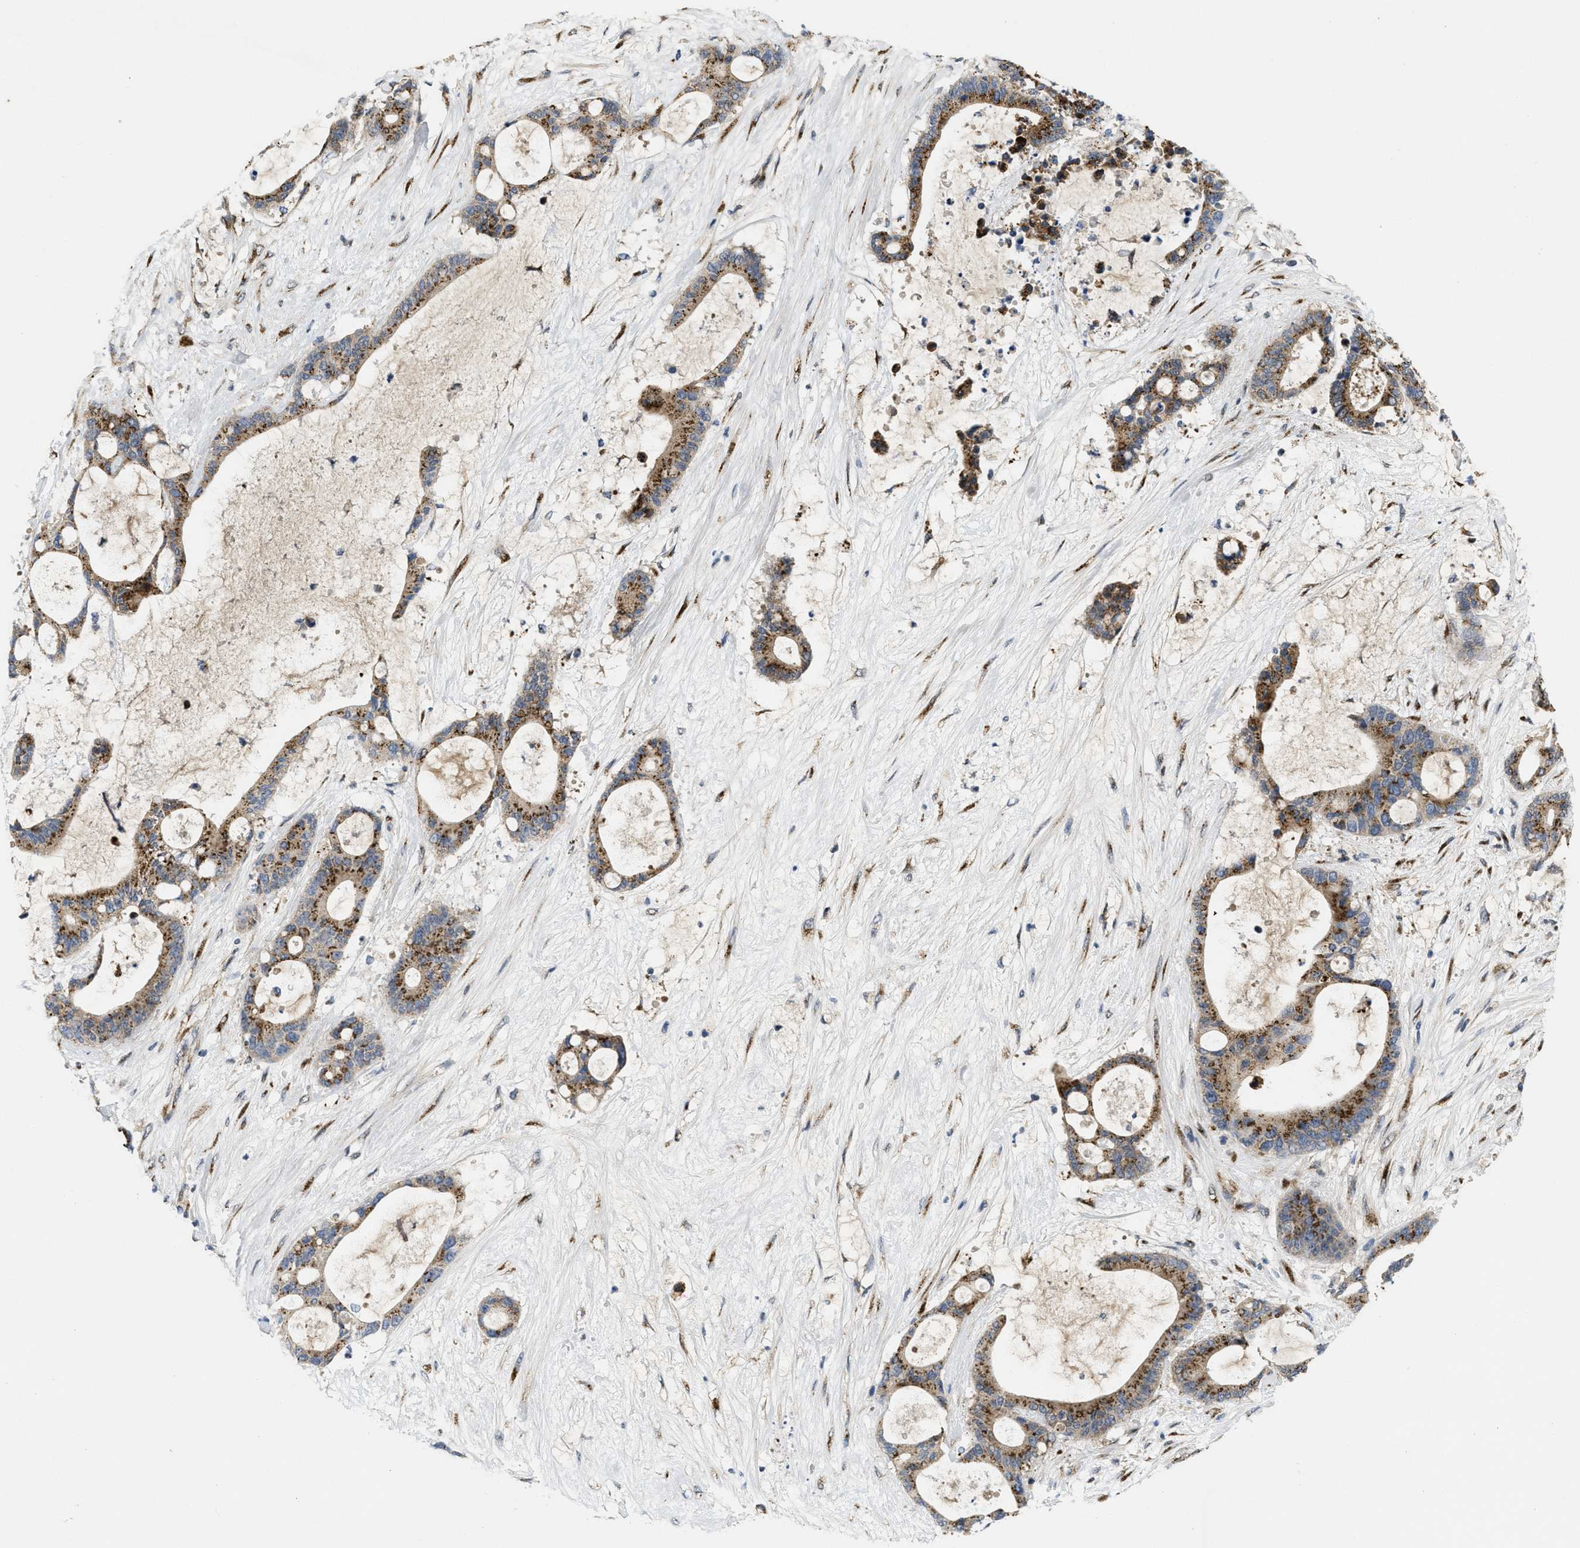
{"staining": {"intensity": "strong", "quantity": "25%-75%", "location": "cytoplasmic/membranous"}, "tissue": "liver cancer", "cell_type": "Tumor cells", "image_type": "cancer", "snomed": [{"axis": "morphology", "description": "Cholangiocarcinoma"}, {"axis": "topography", "description": "Liver"}], "caption": "High-magnification brightfield microscopy of liver cholangiocarcinoma stained with DAB (3,3'-diaminobenzidine) (brown) and counterstained with hematoxylin (blue). tumor cells exhibit strong cytoplasmic/membranous expression is appreciated in about25%-75% of cells.", "gene": "ZNF70", "patient": {"sex": "female", "age": 73}}